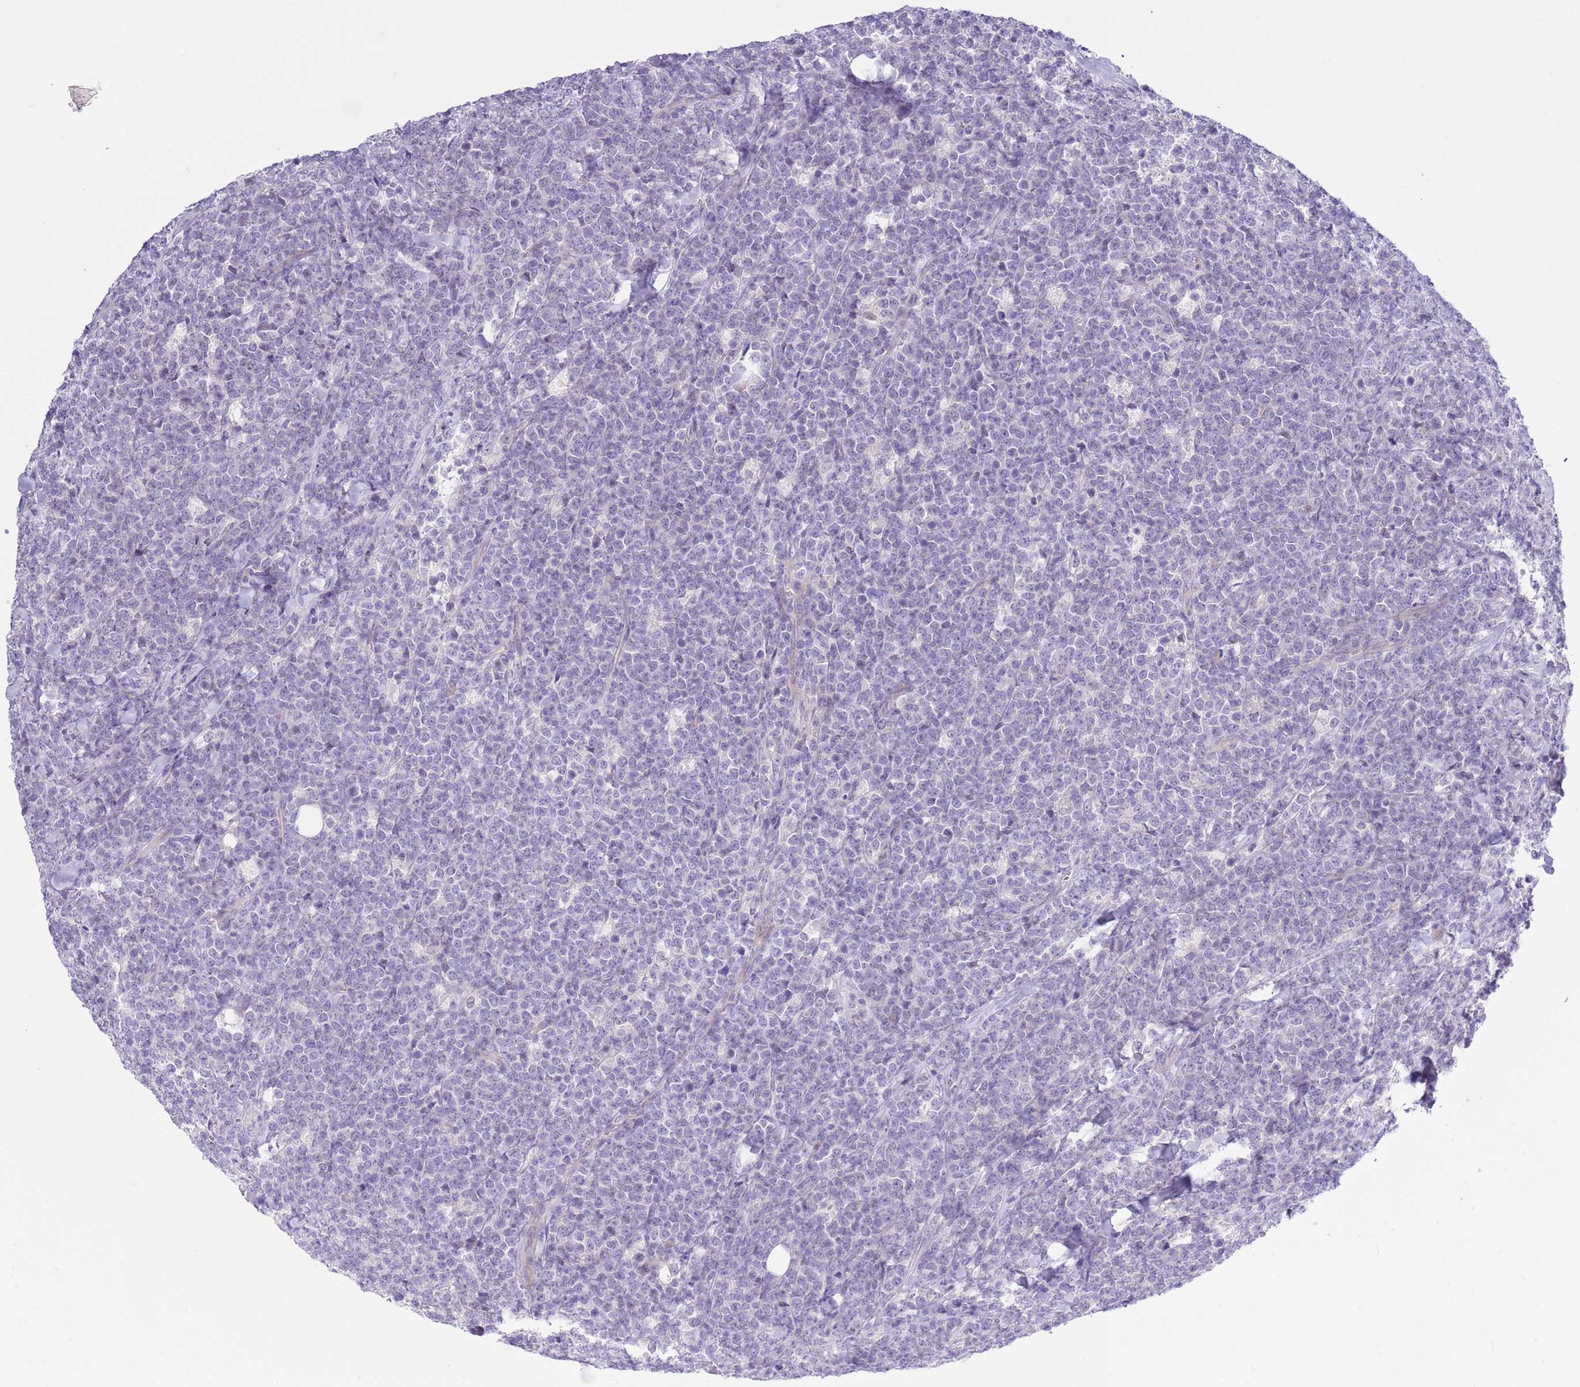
{"staining": {"intensity": "negative", "quantity": "none", "location": "none"}, "tissue": "lymphoma", "cell_type": "Tumor cells", "image_type": "cancer", "snomed": [{"axis": "morphology", "description": "Malignant lymphoma, non-Hodgkin's type, High grade"}, {"axis": "topography", "description": "Small intestine"}], "caption": "Immunohistochemistry (IHC) image of neoplastic tissue: malignant lymphoma, non-Hodgkin's type (high-grade) stained with DAB demonstrates no significant protein staining in tumor cells. Brightfield microscopy of IHC stained with DAB (3,3'-diaminobenzidine) (brown) and hematoxylin (blue), captured at high magnification.", "gene": "NET1", "patient": {"sex": "male", "age": 8}}